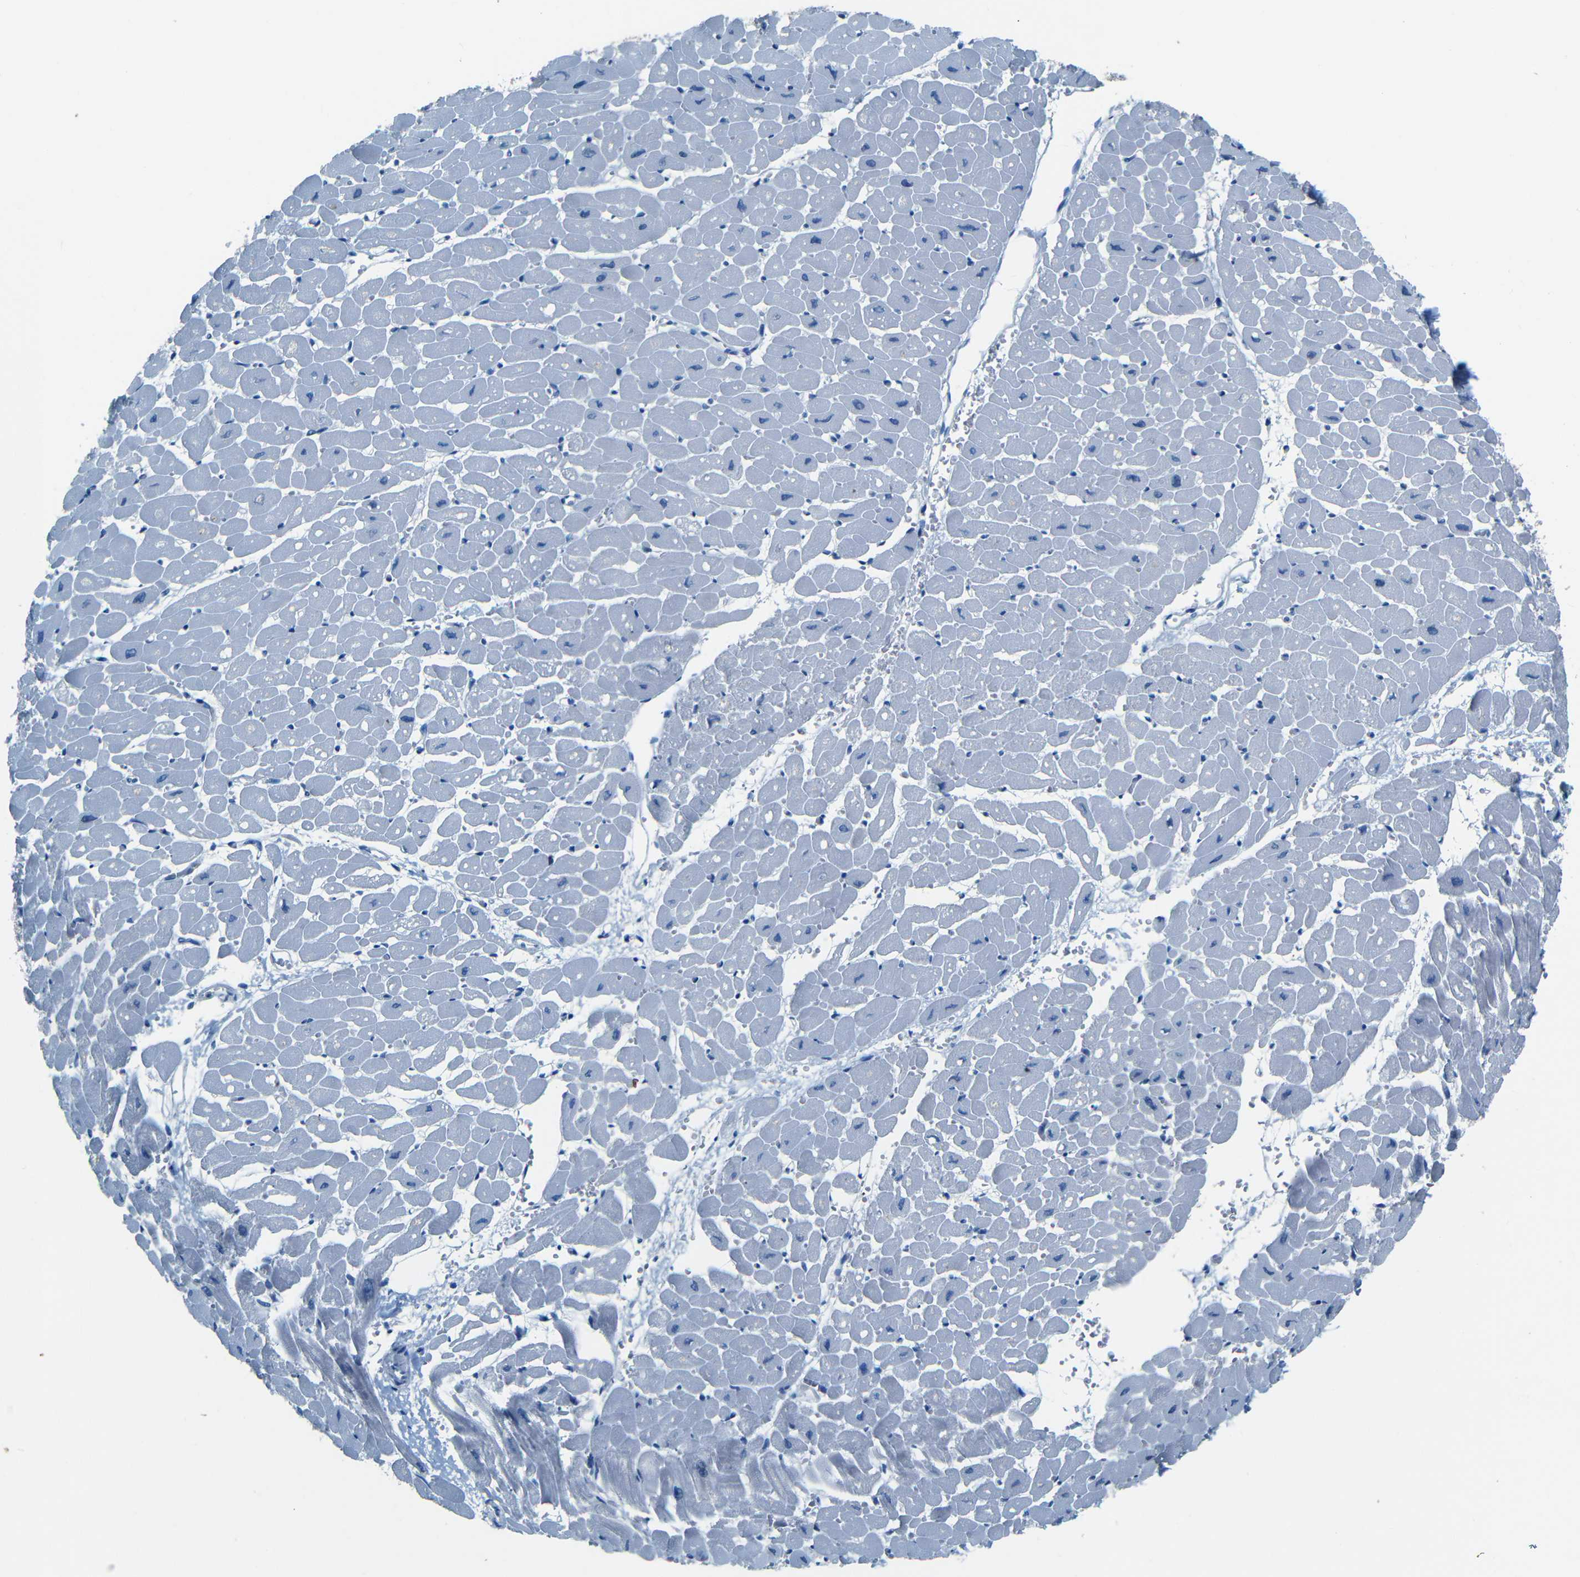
{"staining": {"intensity": "negative", "quantity": "none", "location": "none"}, "tissue": "heart muscle", "cell_type": "Cardiomyocytes", "image_type": "normal", "snomed": [{"axis": "morphology", "description": "Normal tissue, NOS"}, {"axis": "topography", "description": "Heart"}], "caption": "This is a micrograph of IHC staining of benign heart muscle, which shows no staining in cardiomyocytes. (DAB (3,3'-diaminobenzidine) immunohistochemistry with hematoxylin counter stain).", "gene": "ZMAT1", "patient": {"sex": "male", "age": 45}}